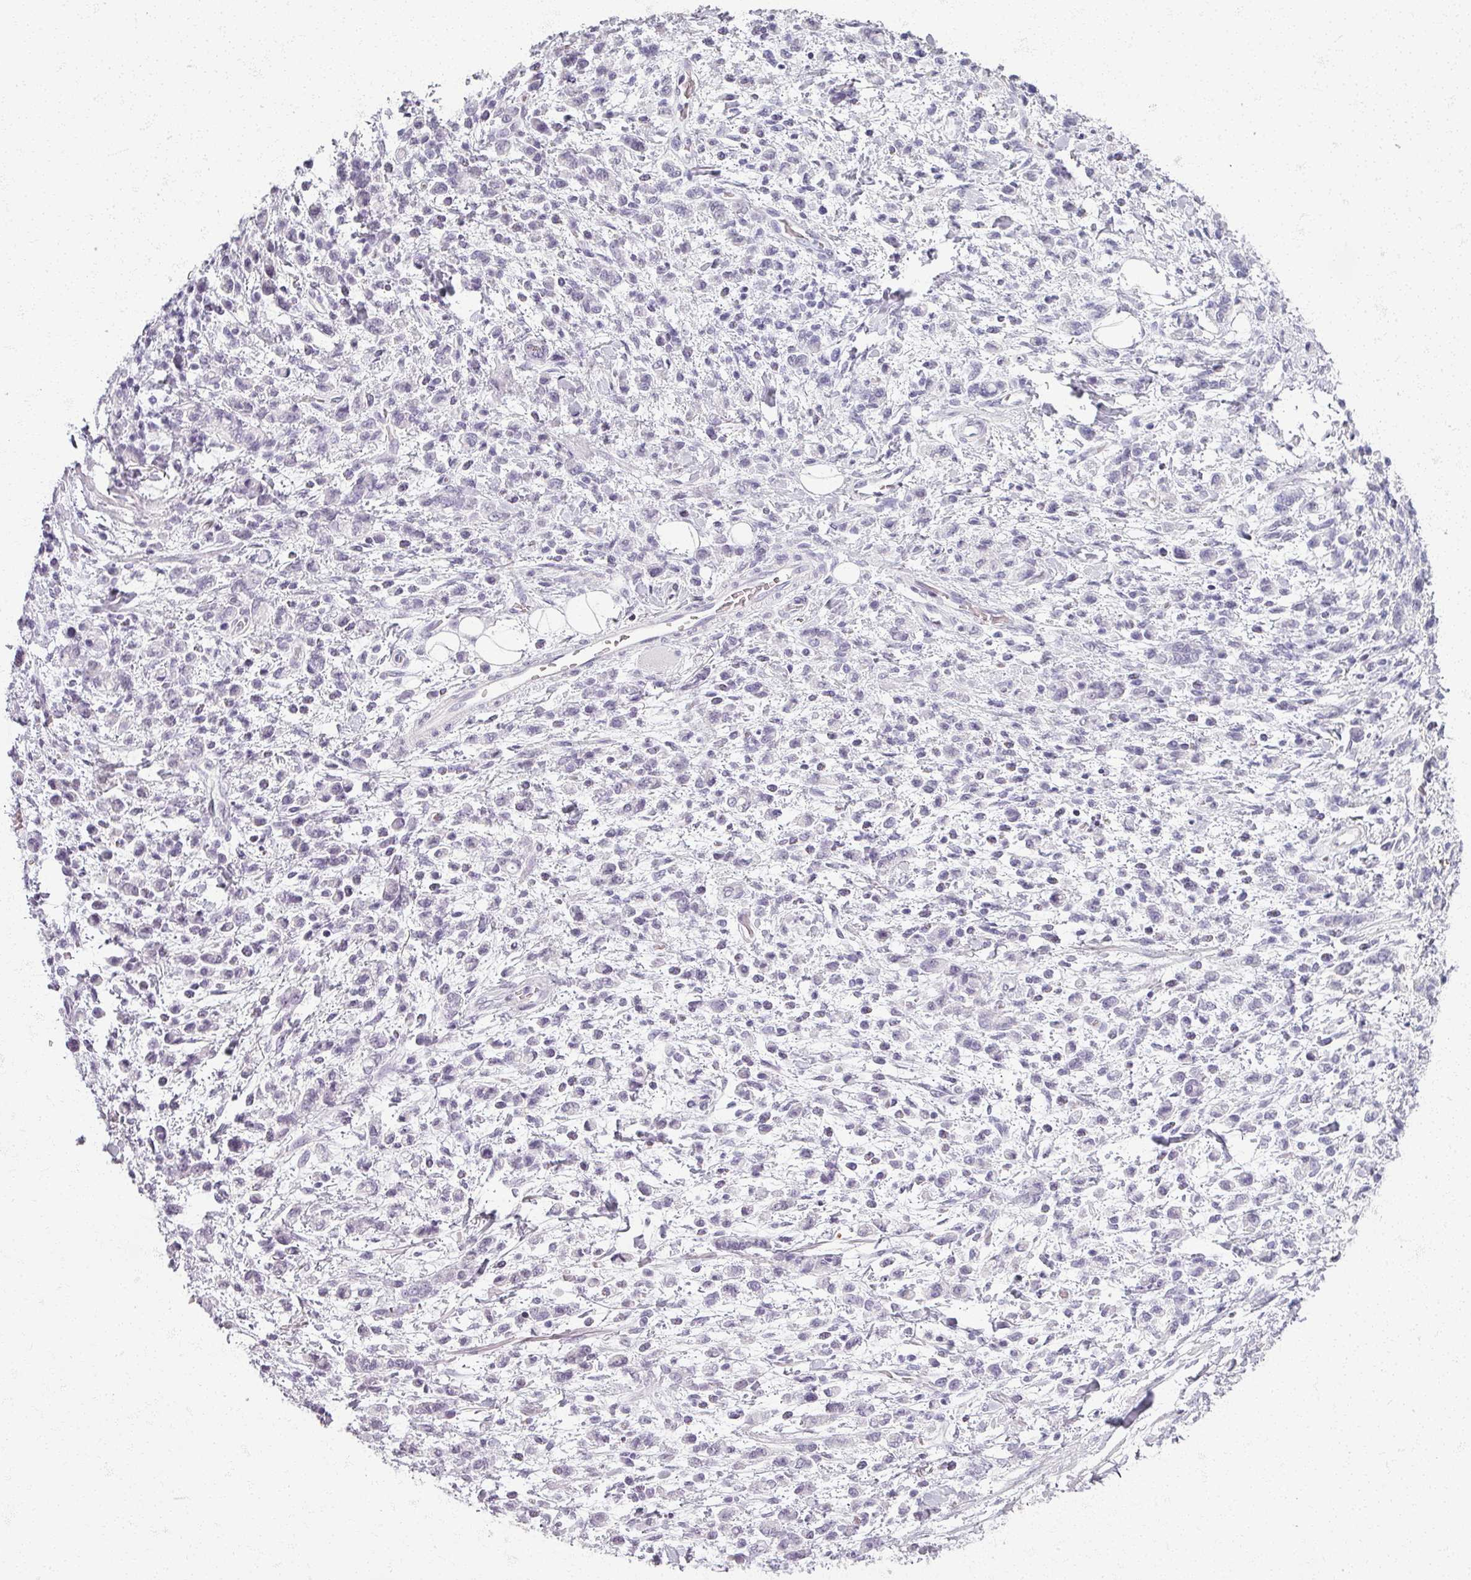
{"staining": {"intensity": "negative", "quantity": "none", "location": "none"}, "tissue": "stomach cancer", "cell_type": "Tumor cells", "image_type": "cancer", "snomed": [{"axis": "morphology", "description": "Adenocarcinoma, NOS"}, {"axis": "topography", "description": "Stomach"}], "caption": "IHC image of adenocarcinoma (stomach) stained for a protein (brown), which exhibits no positivity in tumor cells.", "gene": "RFPL2", "patient": {"sex": "male", "age": 77}}